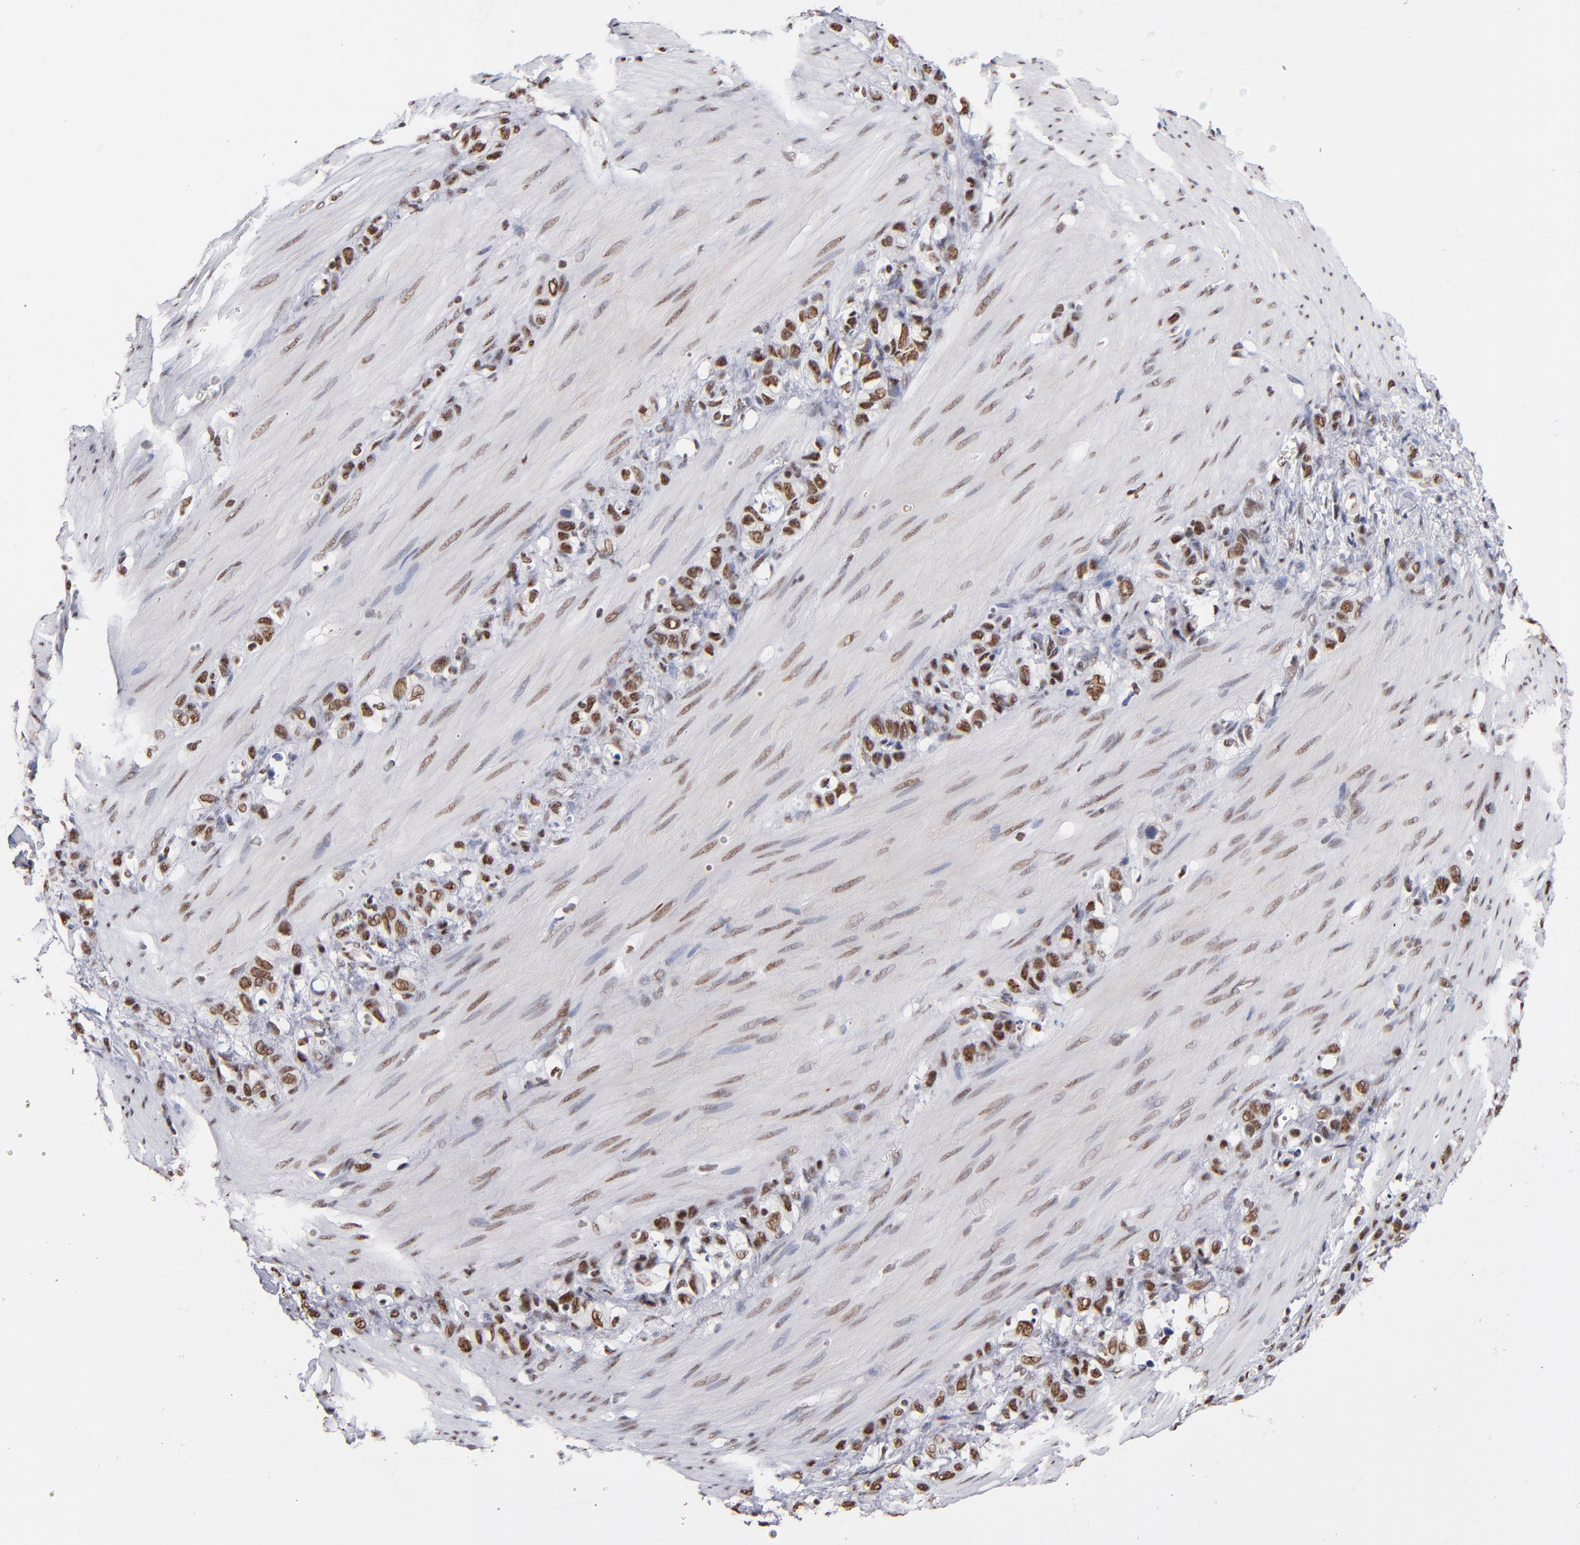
{"staining": {"intensity": "strong", "quantity": ">75%", "location": "nuclear"}, "tissue": "stomach cancer", "cell_type": "Tumor cells", "image_type": "cancer", "snomed": [{"axis": "morphology", "description": "Normal tissue, NOS"}, {"axis": "morphology", "description": "Adenocarcinoma, NOS"}, {"axis": "morphology", "description": "Adenocarcinoma, High grade"}, {"axis": "topography", "description": "Stomach, upper"}, {"axis": "topography", "description": "Stomach"}], "caption": "Immunohistochemical staining of human adenocarcinoma (stomach) shows high levels of strong nuclear expression in about >75% of tumor cells.", "gene": "MN1", "patient": {"sex": "female", "age": 65}}